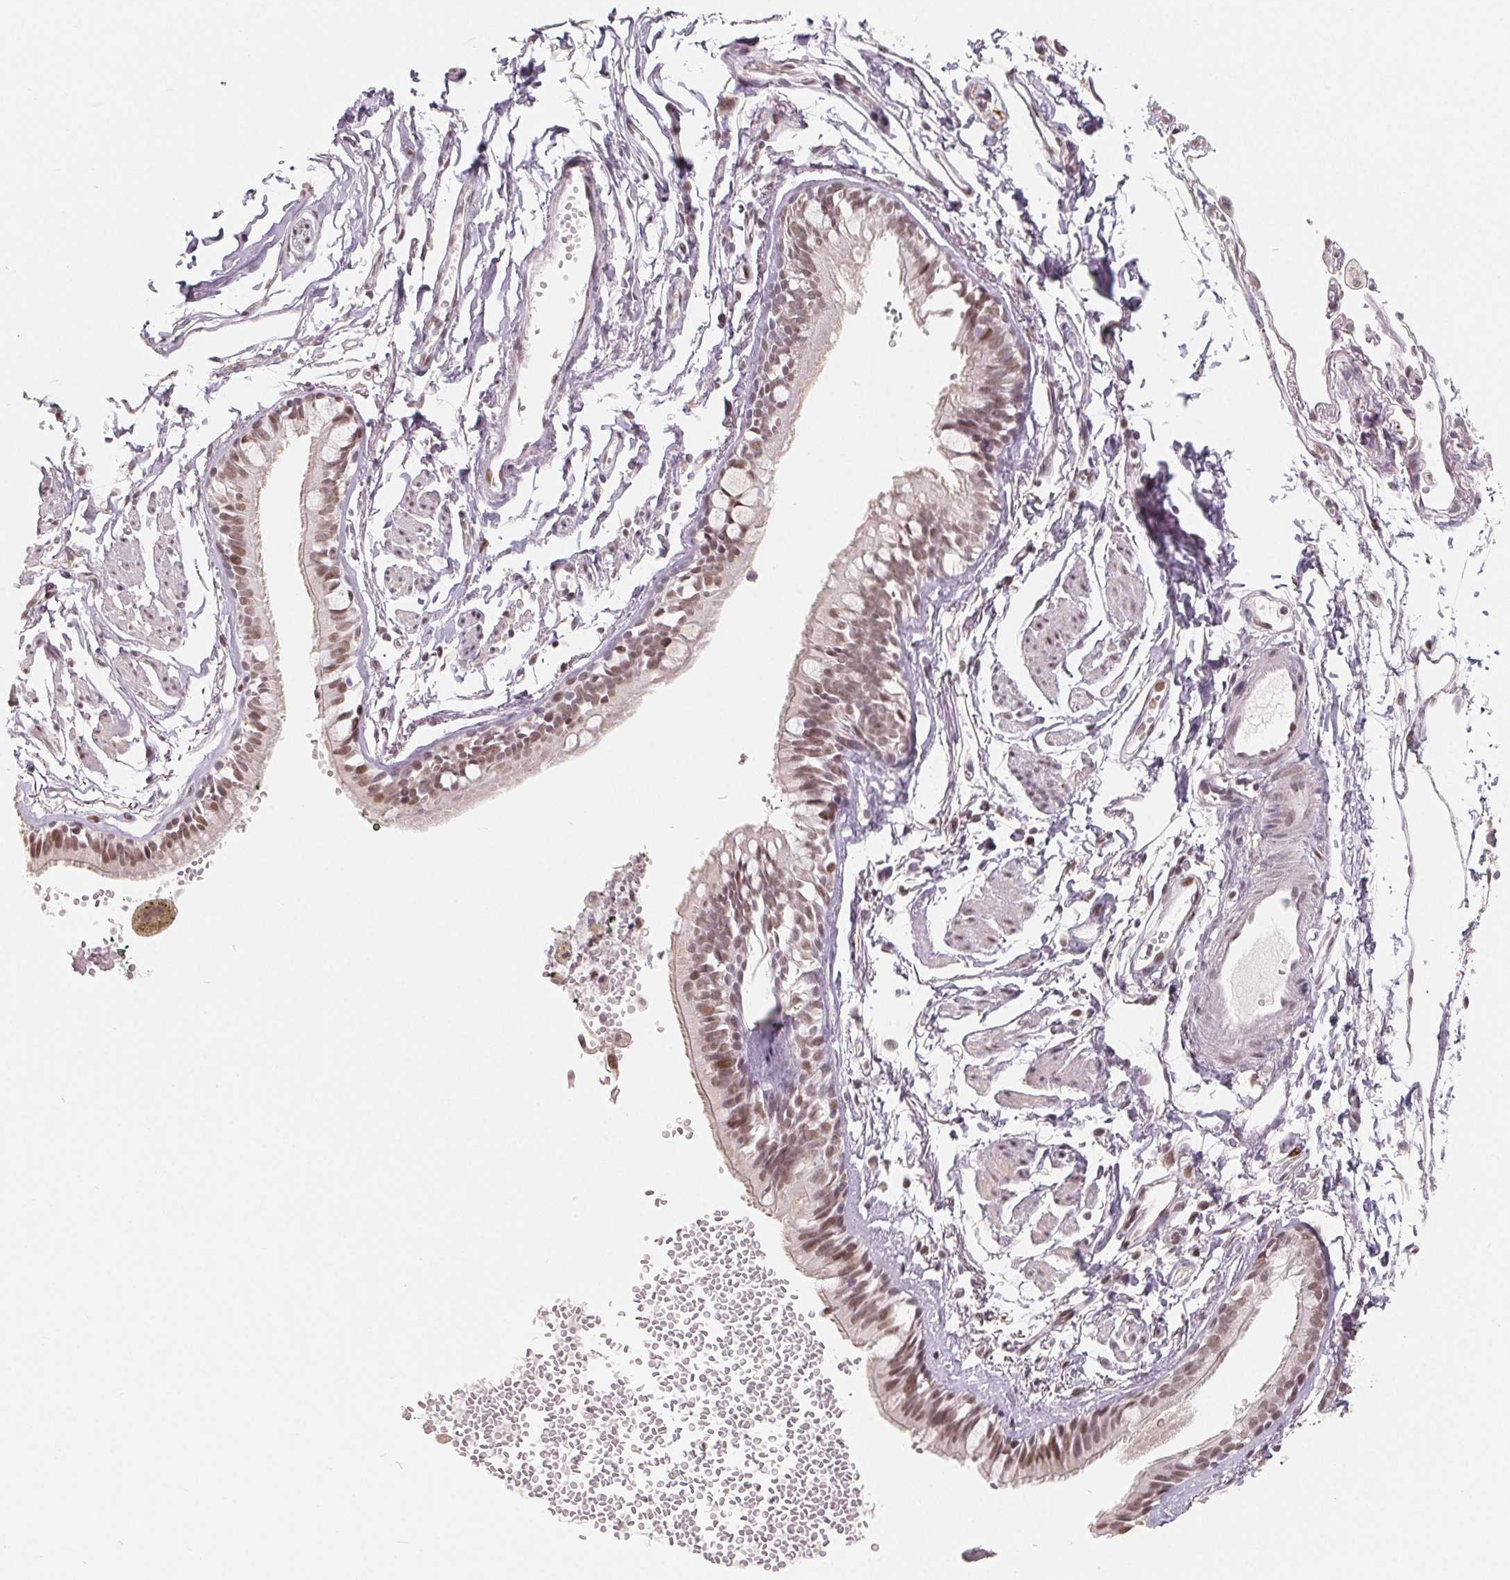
{"staining": {"intensity": "moderate", "quantity": ">75%", "location": "nuclear"}, "tissue": "bronchus", "cell_type": "Respiratory epithelial cells", "image_type": "normal", "snomed": [{"axis": "morphology", "description": "Normal tissue, NOS"}, {"axis": "topography", "description": "Cartilage tissue"}, {"axis": "topography", "description": "Bronchus"}], "caption": "Protein expression by immunohistochemistry reveals moderate nuclear staining in about >75% of respiratory epithelial cells in benign bronchus.", "gene": "CCDC138", "patient": {"sex": "female", "age": 59}}